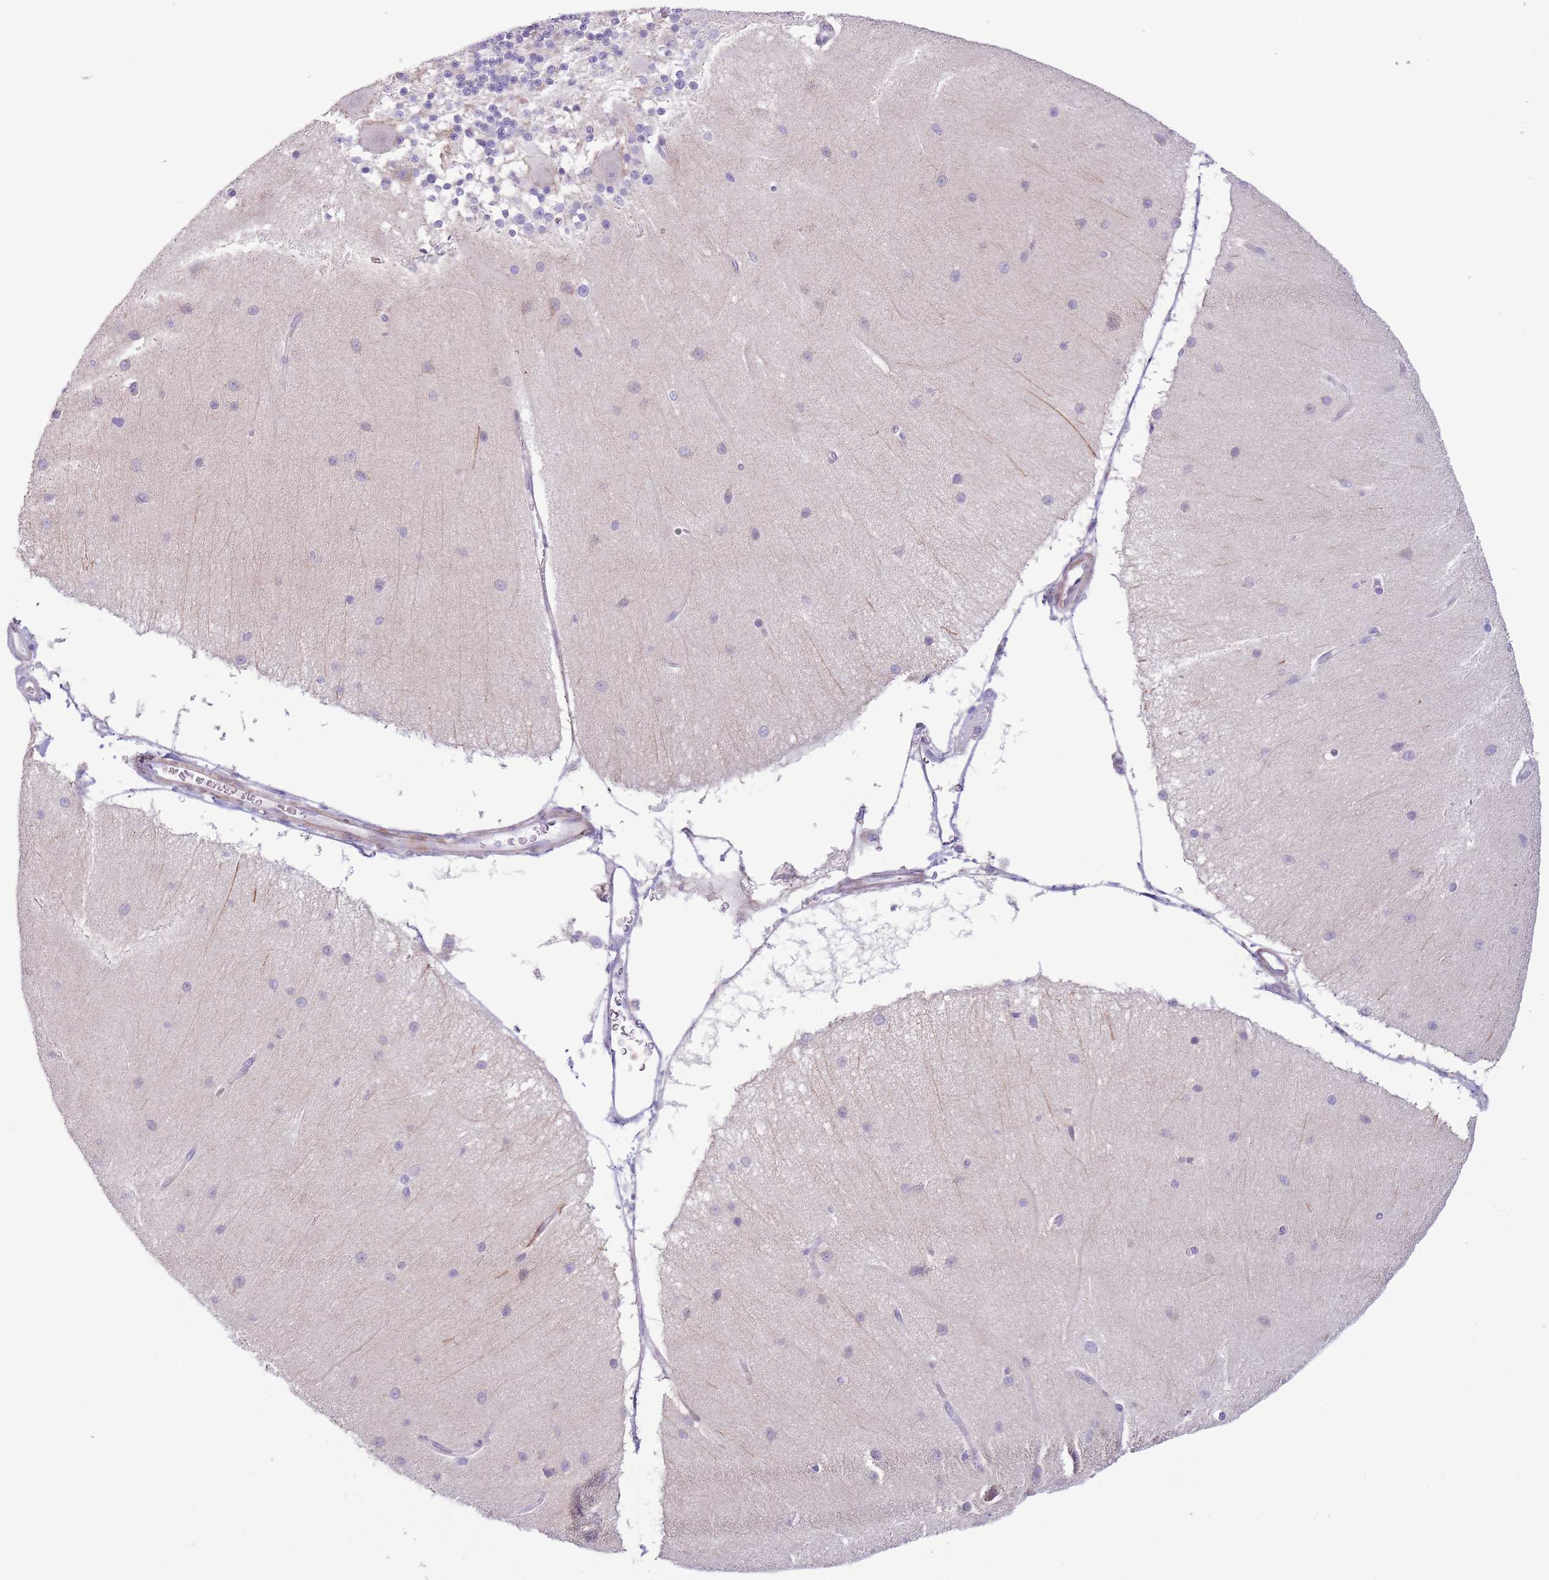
{"staining": {"intensity": "negative", "quantity": "none", "location": "none"}, "tissue": "cerebellum", "cell_type": "Cells in granular layer", "image_type": "normal", "snomed": [{"axis": "morphology", "description": "Normal tissue, NOS"}, {"axis": "topography", "description": "Cerebellum"}], "caption": "Human cerebellum stained for a protein using immunohistochemistry displays no staining in cells in granular layer.", "gene": "C9orf152", "patient": {"sex": "female", "age": 54}}